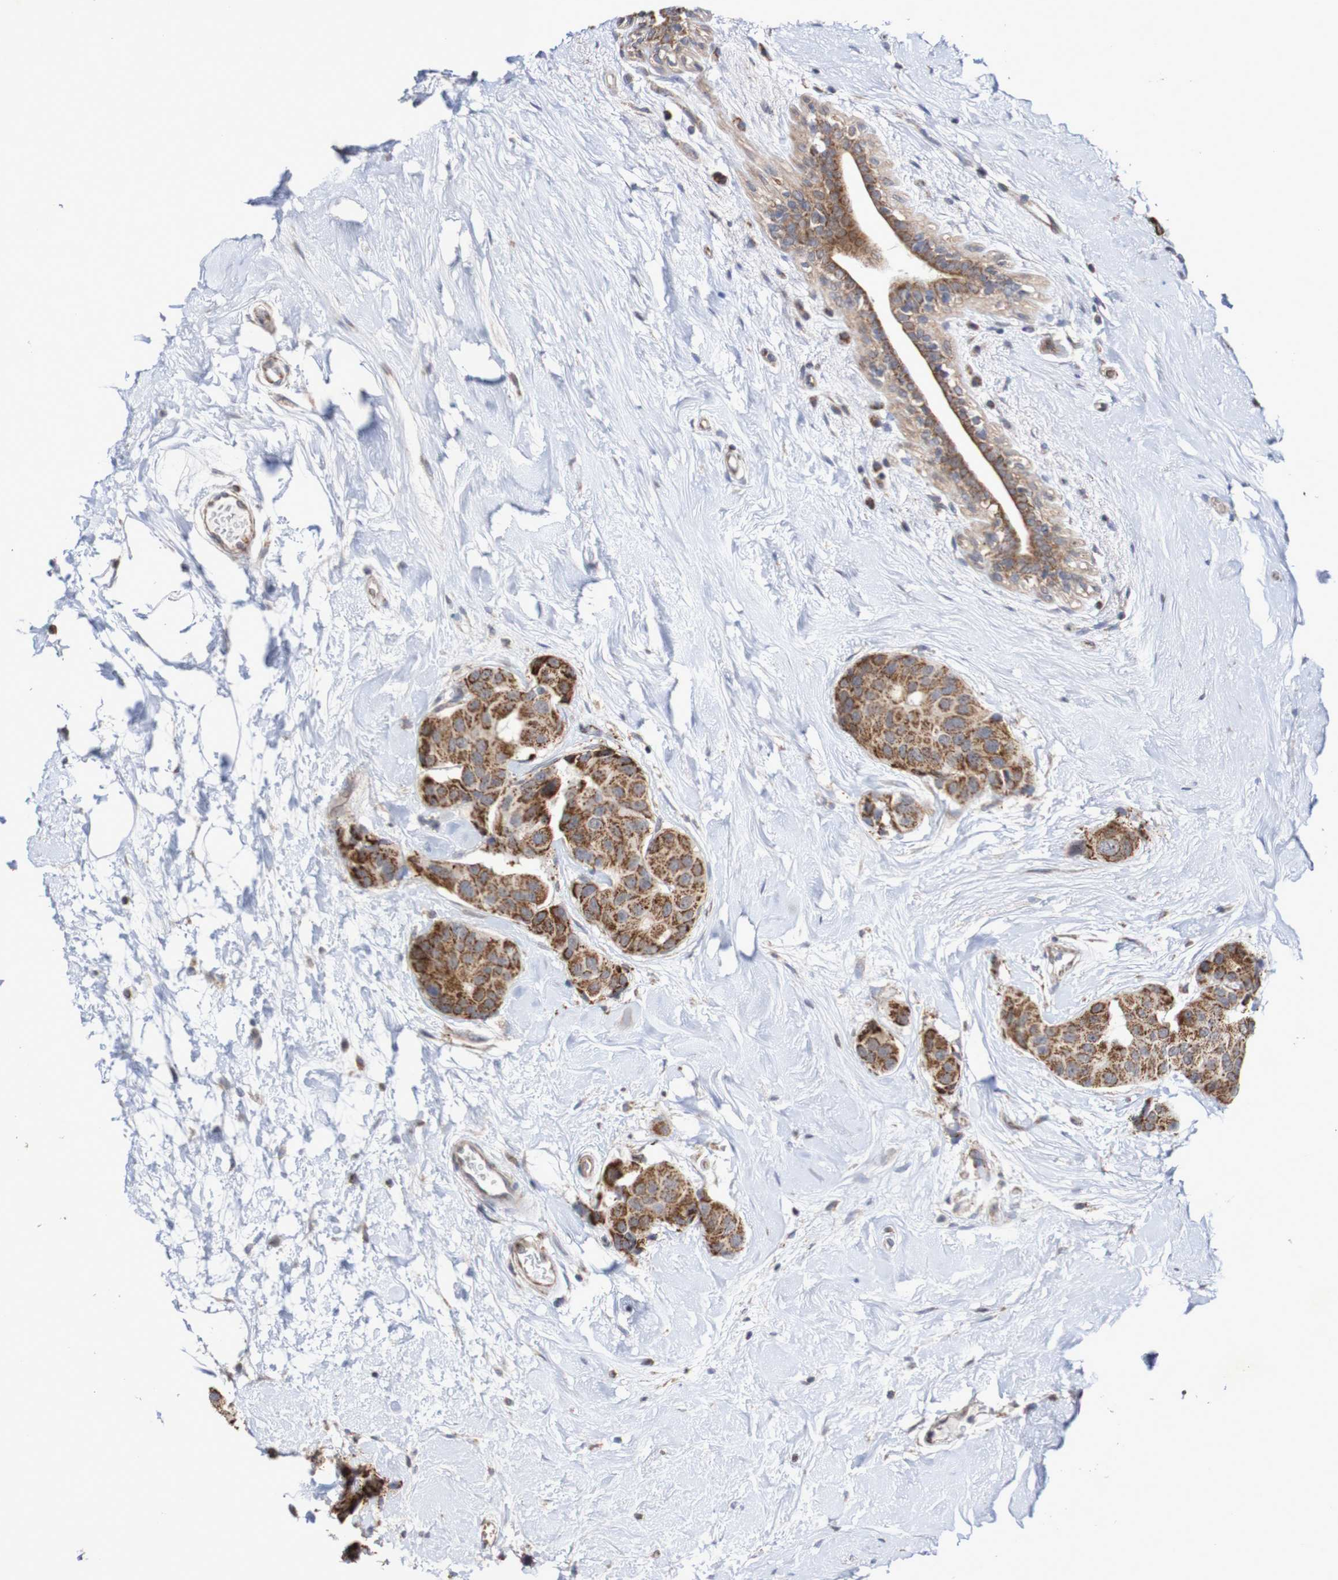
{"staining": {"intensity": "strong", "quantity": ">75%", "location": "cytoplasmic/membranous"}, "tissue": "breast cancer", "cell_type": "Tumor cells", "image_type": "cancer", "snomed": [{"axis": "morphology", "description": "Normal tissue, NOS"}, {"axis": "morphology", "description": "Duct carcinoma"}, {"axis": "topography", "description": "Breast"}], "caption": "Protein expression analysis of breast cancer (infiltrating ductal carcinoma) demonstrates strong cytoplasmic/membranous positivity in about >75% of tumor cells. The protein is stained brown, and the nuclei are stained in blue (DAB IHC with brightfield microscopy, high magnification).", "gene": "DVL1", "patient": {"sex": "female", "age": 39}}